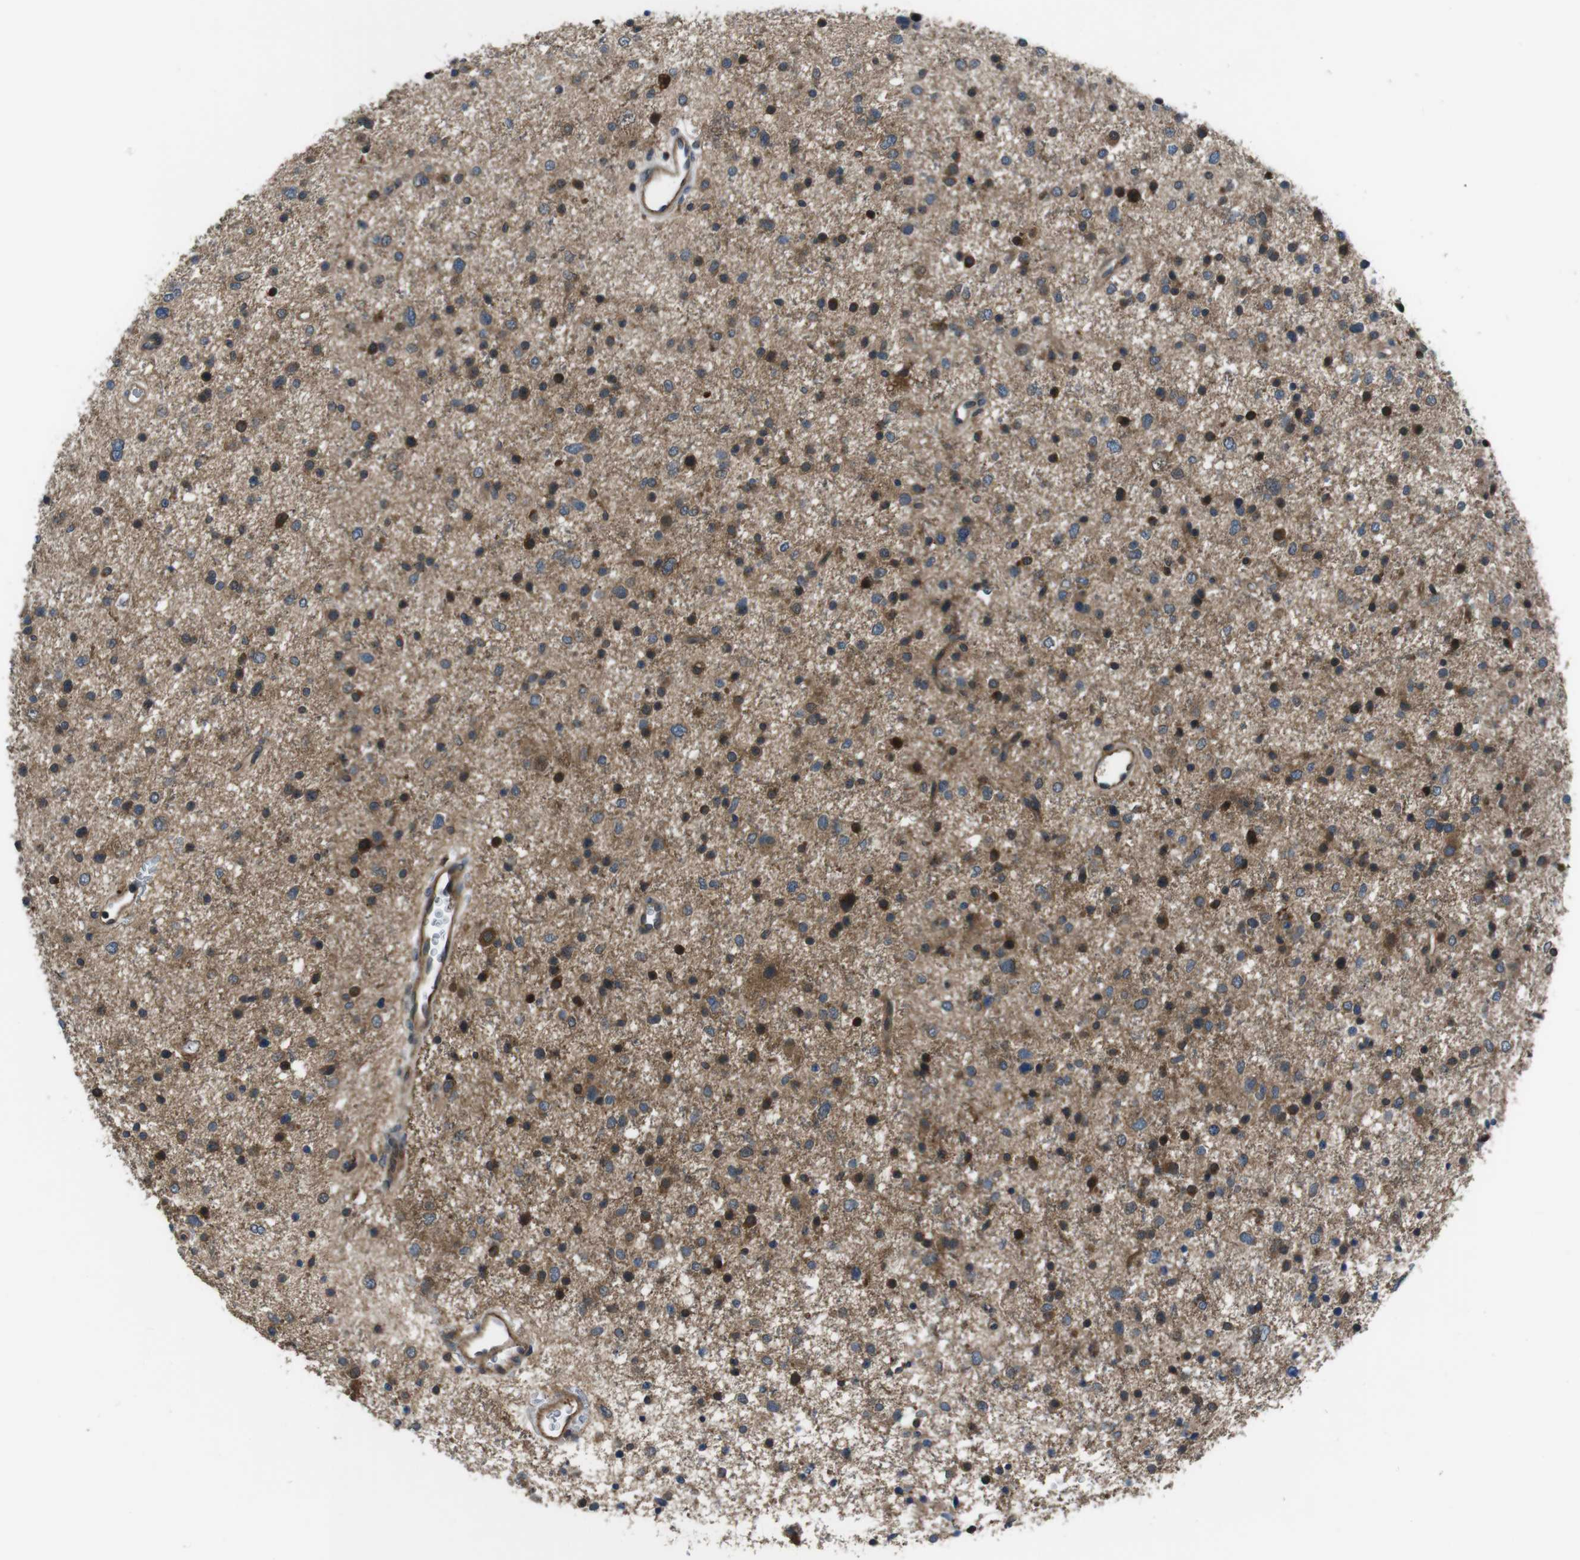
{"staining": {"intensity": "strong", "quantity": ">75%", "location": "cytoplasmic/membranous"}, "tissue": "glioma", "cell_type": "Tumor cells", "image_type": "cancer", "snomed": [{"axis": "morphology", "description": "Glioma, malignant, Low grade"}, {"axis": "topography", "description": "Brain"}], "caption": "Protein expression analysis of human glioma reveals strong cytoplasmic/membranous positivity in about >75% of tumor cells.", "gene": "SLC22A23", "patient": {"sex": "female", "age": 37}}